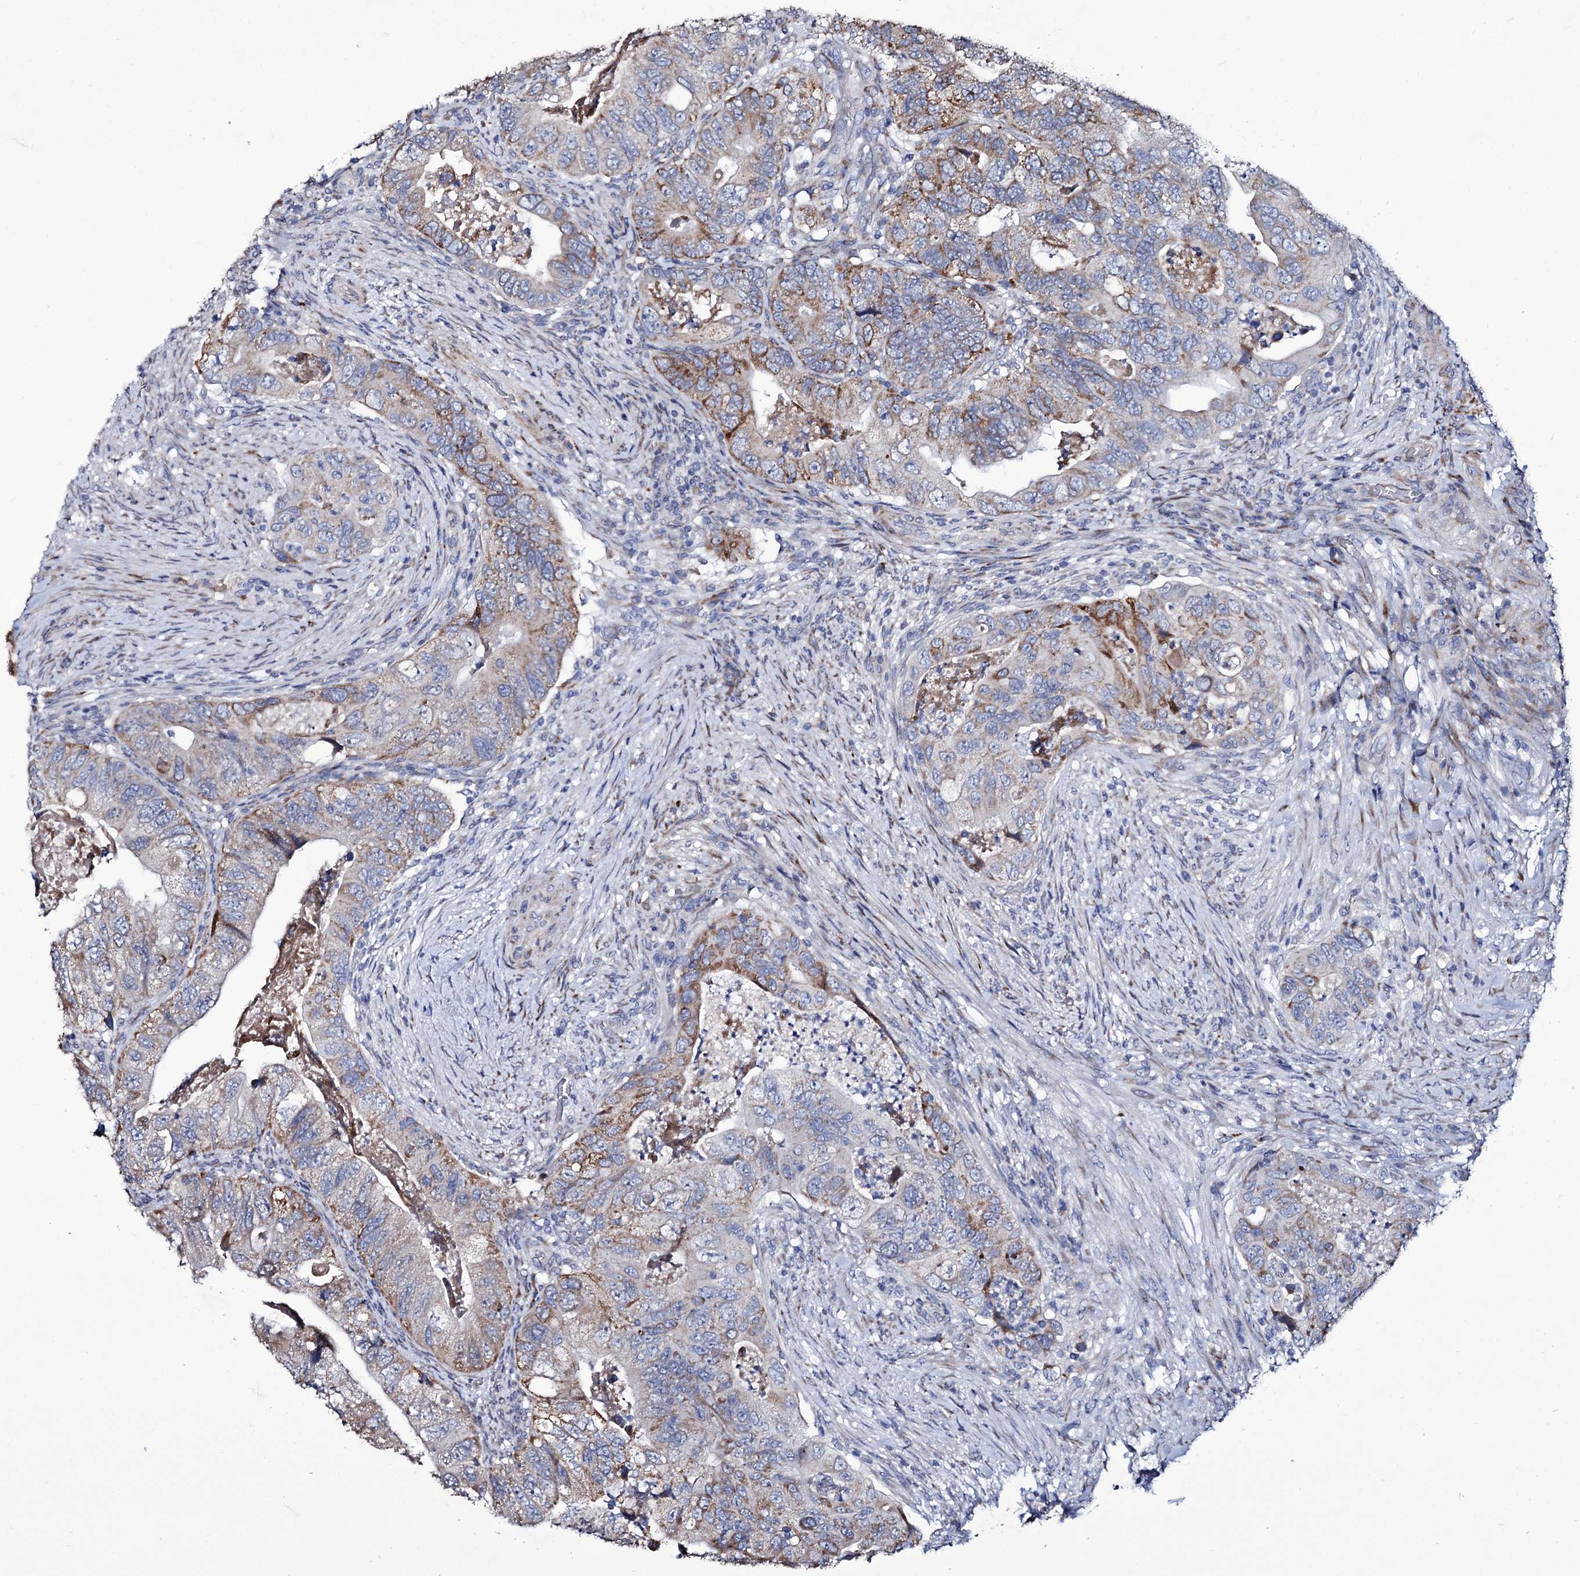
{"staining": {"intensity": "moderate", "quantity": "<25%", "location": "cytoplasmic/membranous"}, "tissue": "colorectal cancer", "cell_type": "Tumor cells", "image_type": "cancer", "snomed": [{"axis": "morphology", "description": "Adenocarcinoma, NOS"}, {"axis": "topography", "description": "Rectum"}], "caption": "Human colorectal adenocarcinoma stained with a brown dye exhibits moderate cytoplasmic/membranous positive staining in about <25% of tumor cells.", "gene": "TUBGCP5", "patient": {"sex": "male", "age": 63}}